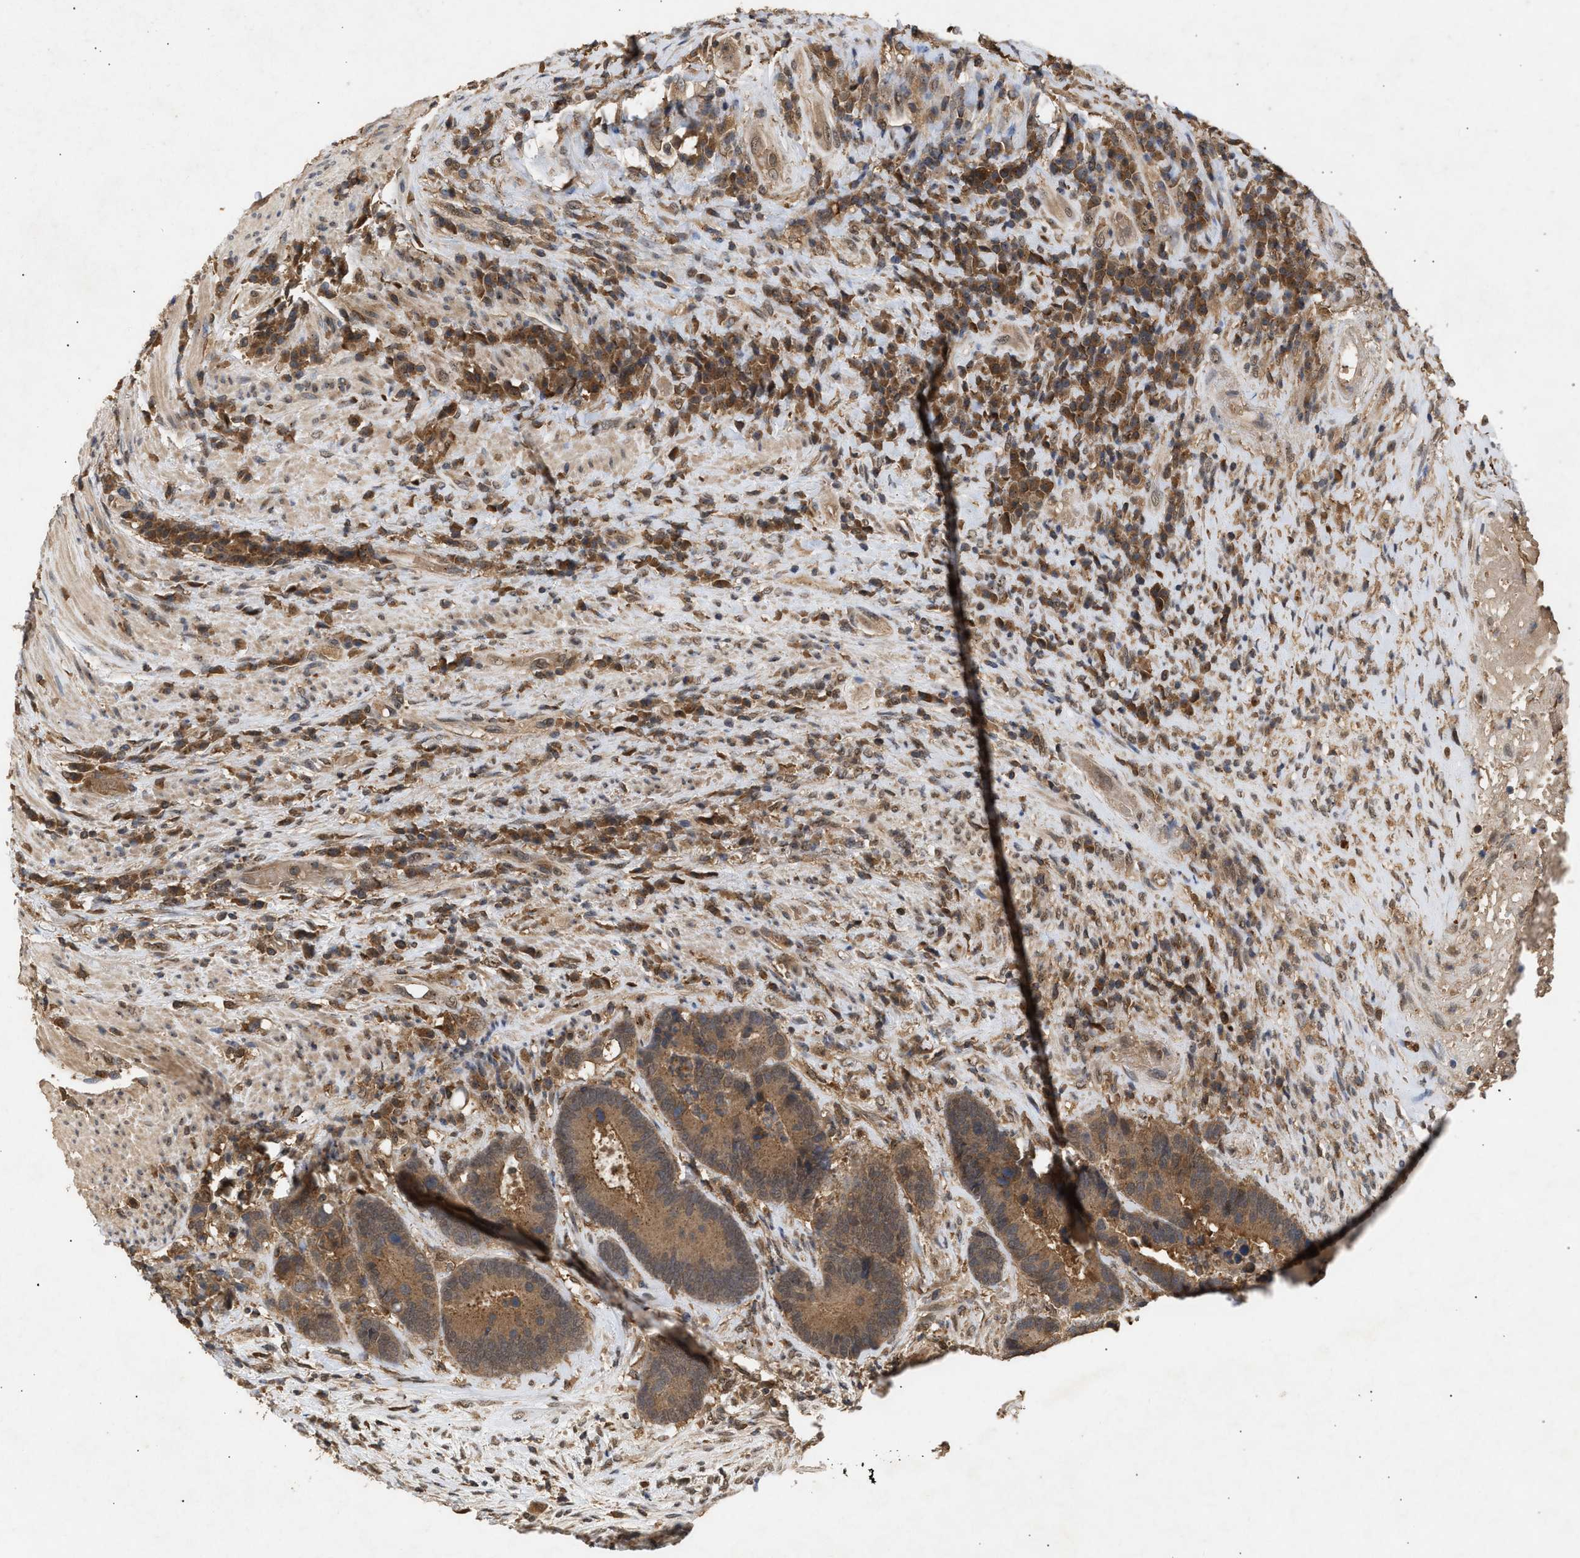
{"staining": {"intensity": "moderate", "quantity": ">75%", "location": "cytoplasmic/membranous"}, "tissue": "colorectal cancer", "cell_type": "Tumor cells", "image_type": "cancer", "snomed": [{"axis": "morphology", "description": "Adenocarcinoma, NOS"}, {"axis": "topography", "description": "Rectum"}], "caption": "IHC image of human colorectal cancer (adenocarcinoma) stained for a protein (brown), which shows medium levels of moderate cytoplasmic/membranous positivity in approximately >75% of tumor cells.", "gene": "FITM1", "patient": {"sex": "female", "age": 89}}